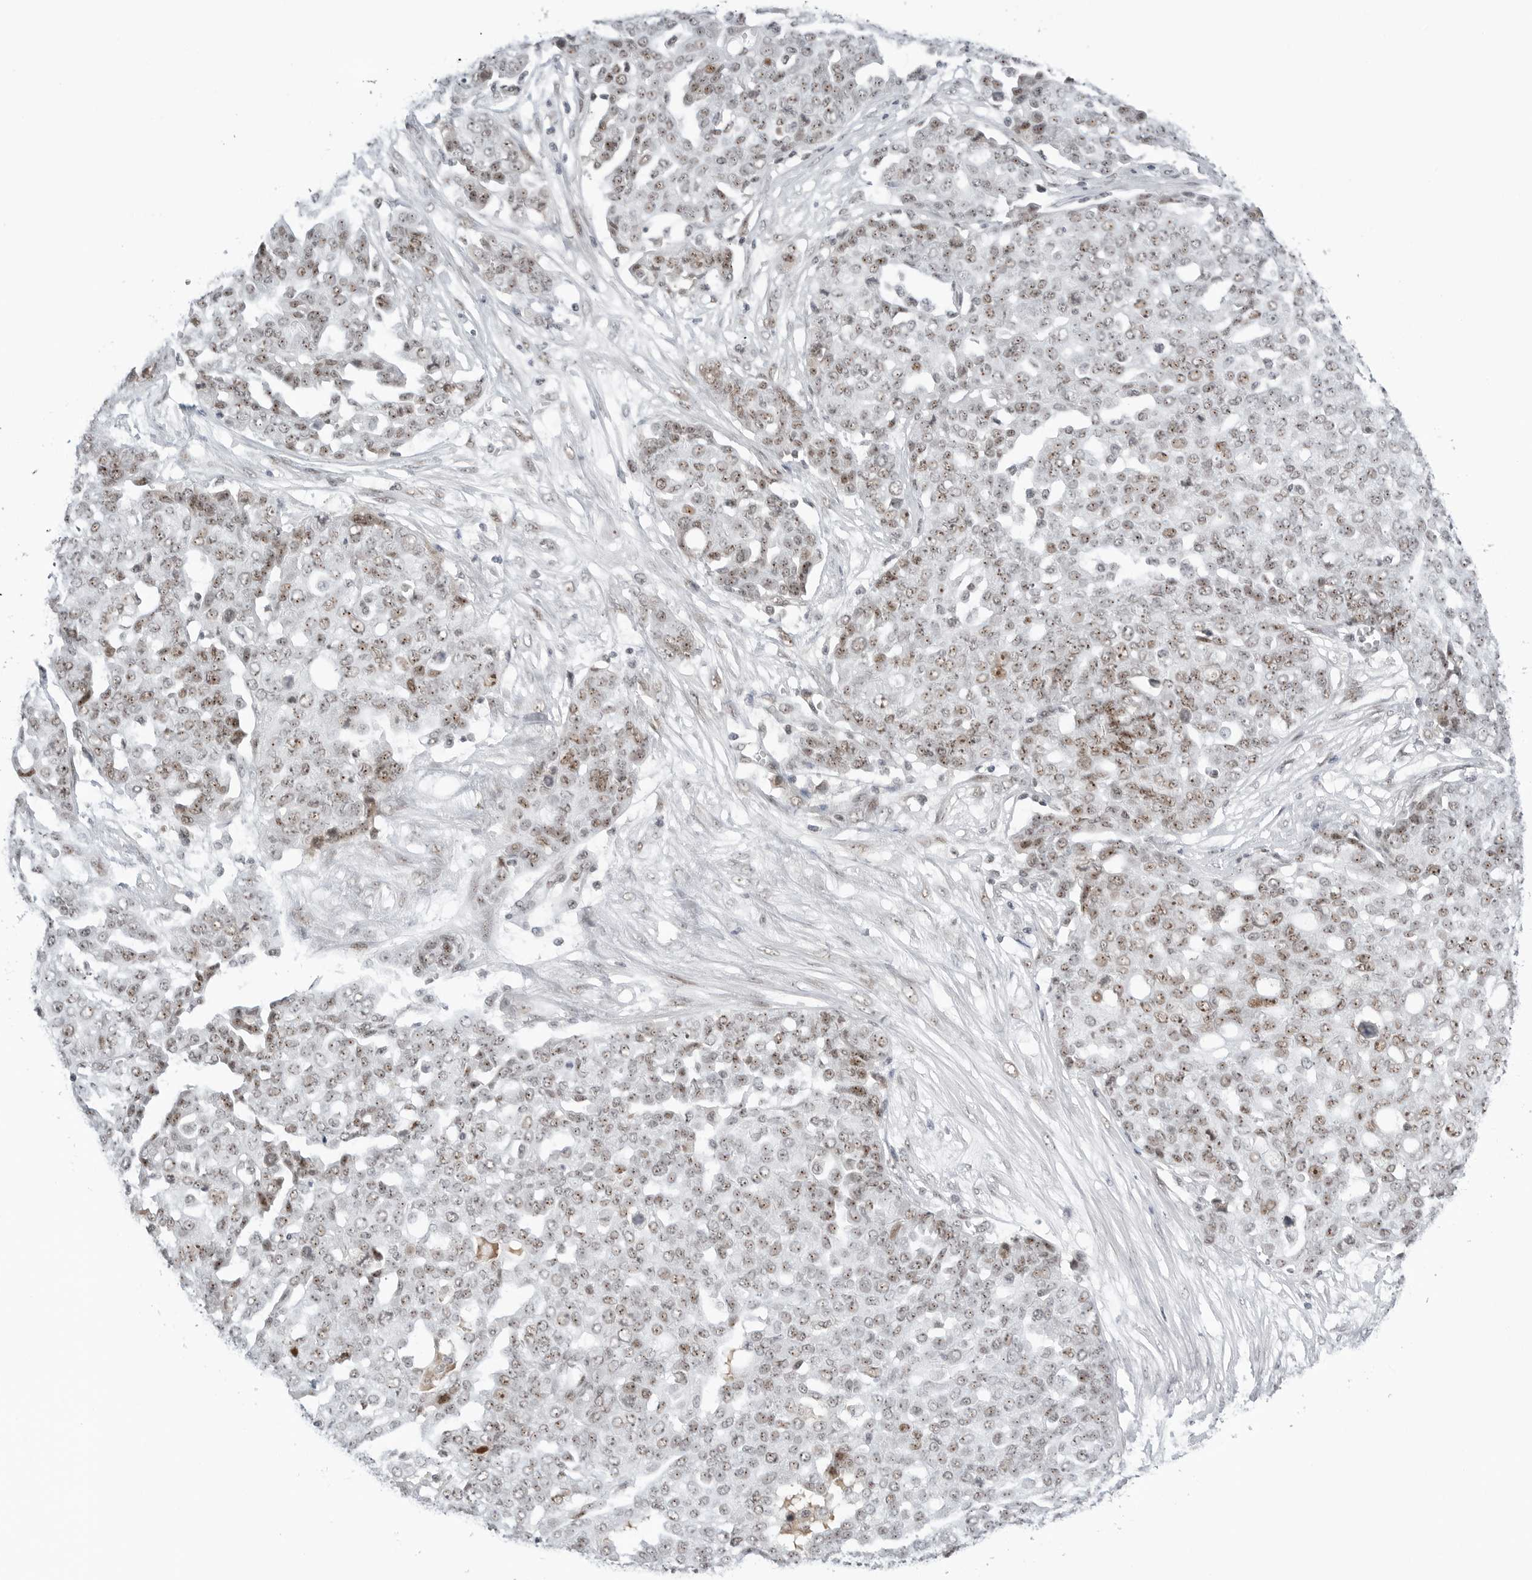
{"staining": {"intensity": "moderate", "quantity": "25%-75%", "location": "nuclear"}, "tissue": "ovarian cancer", "cell_type": "Tumor cells", "image_type": "cancer", "snomed": [{"axis": "morphology", "description": "Cystadenocarcinoma, serous, NOS"}, {"axis": "topography", "description": "Soft tissue"}, {"axis": "topography", "description": "Ovary"}], "caption": "This micrograph shows immunohistochemistry (IHC) staining of human ovarian cancer (serous cystadenocarcinoma), with medium moderate nuclear positivity in approximately 25%-75% of tumor cells.", "gene": "WRAP53", "patient": {"sex": "female", "age": 57}}